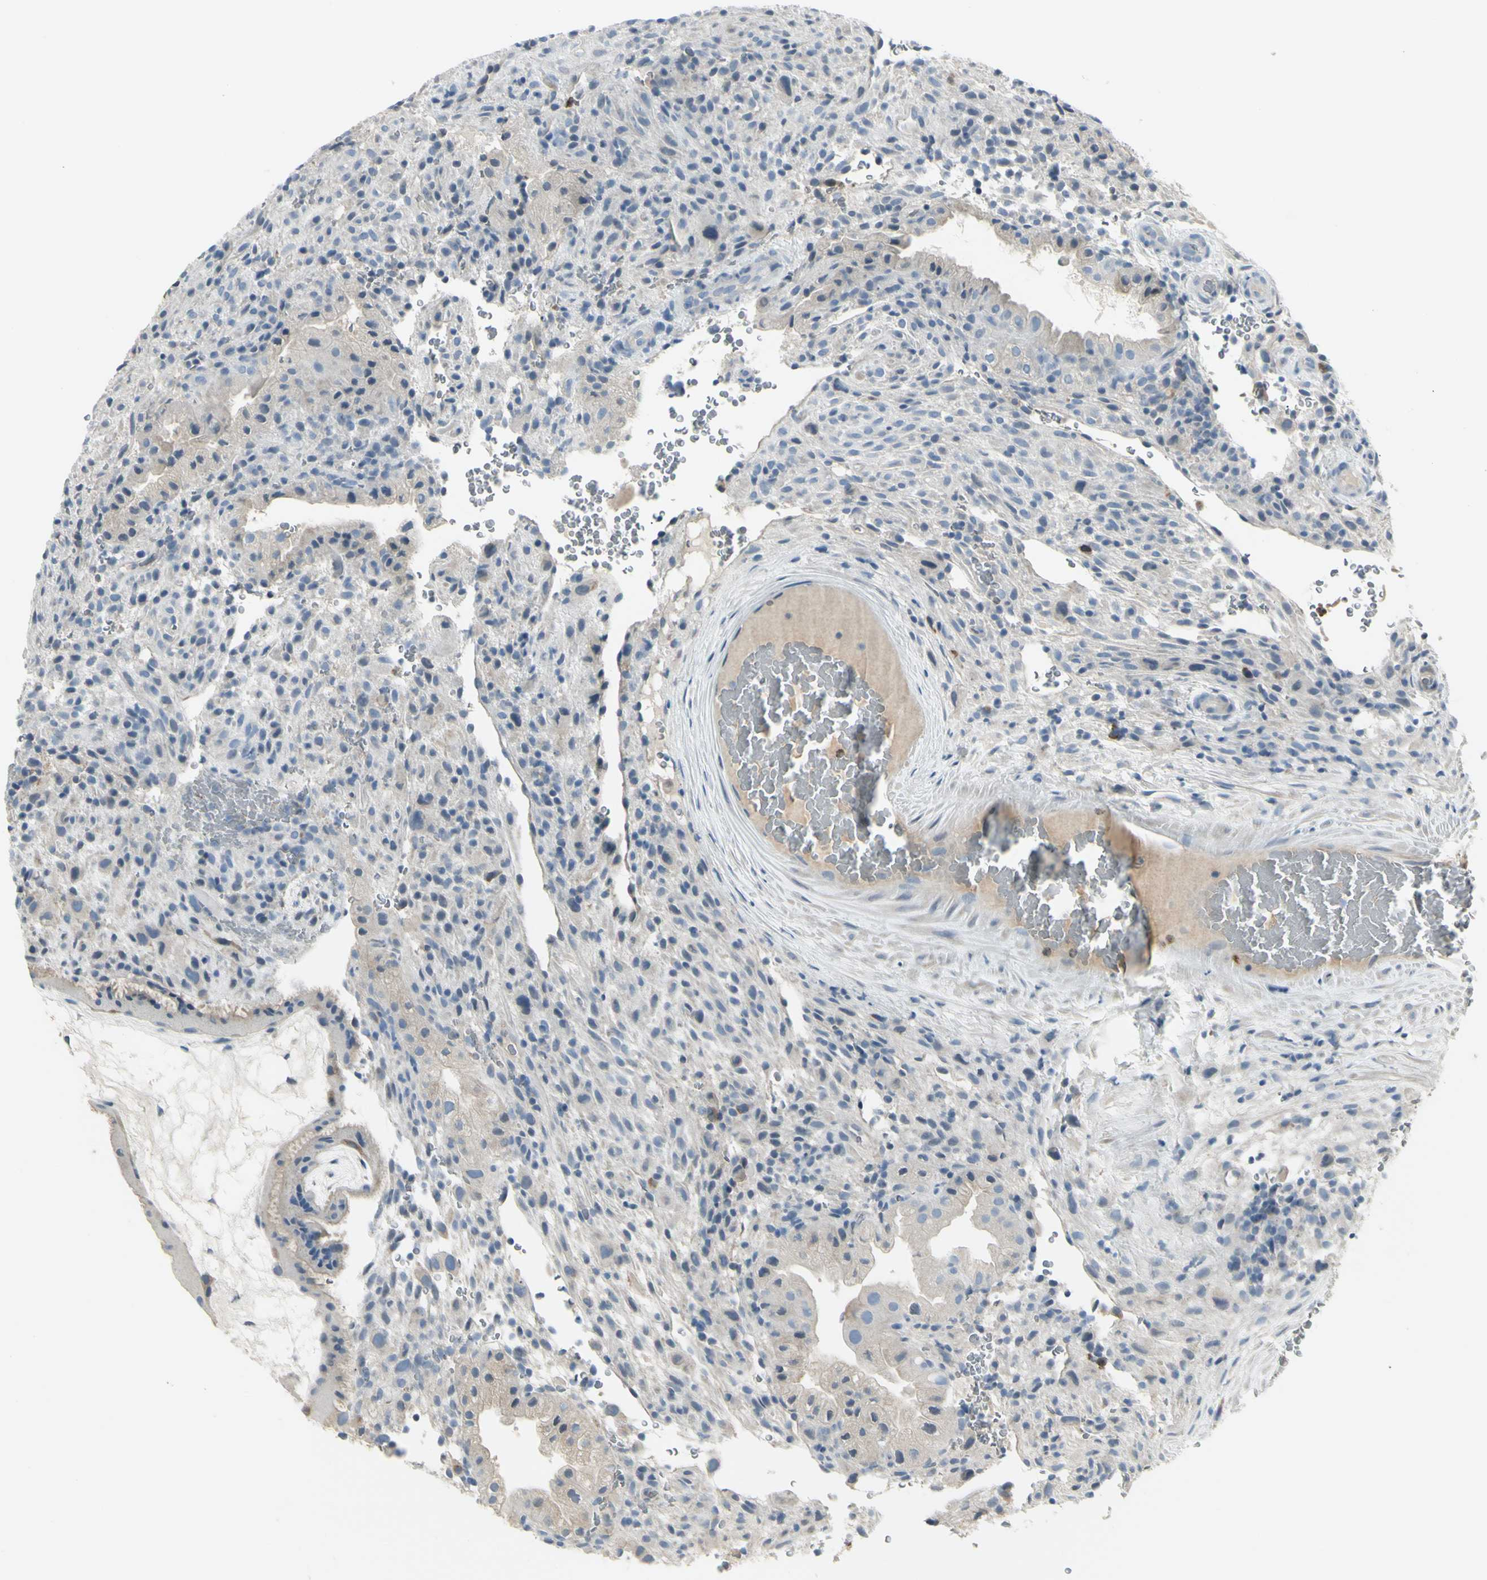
{"staining": {"intensity": "strong", "quantity": "<25%", "location": "cytoplasmic/membranous"}, "tissue": "placenta", "cell_type": "Trophoblastic cells", "image_type": "normal", "snomed": [{"axis": "morphology", "description": "Normal tissue, NOS"}, {"axis": "topography", "description": "Placenta"}], "caption": "This is a photomicrograph of IHC staining of unremarkable placenta, which shows strong positivity in the cytoplasmic/membranous of trophoblastic cells.", "gene": "CCNB2", "patient": {"sex": "female", "age": 19}}